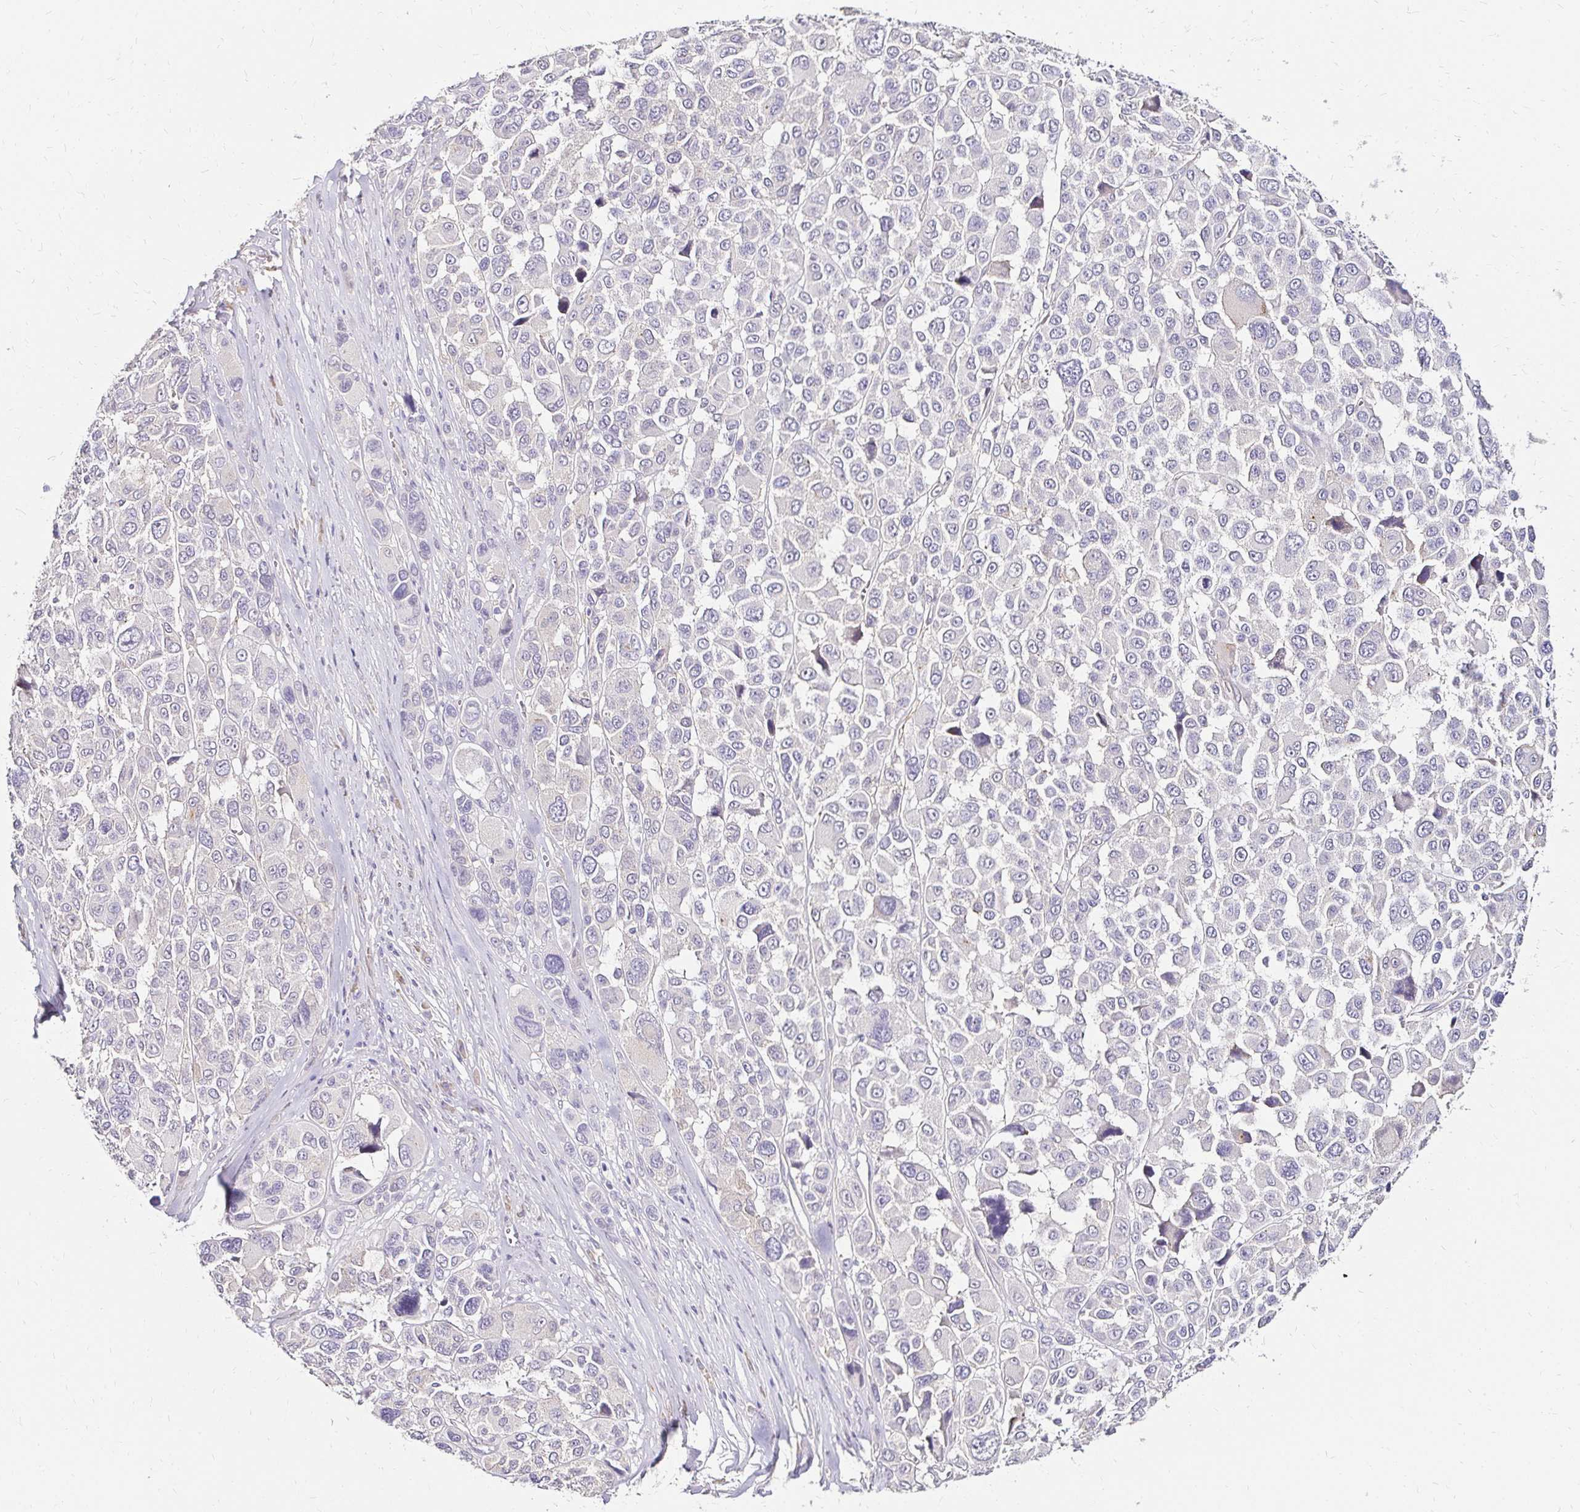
{"staining": {"intensity": "negative", "quantity": "none", "location": "none"}, "tissue": "melanoma", "cell_type": "Tumor cells", "image_type": "cancer", "snomed": [{"axis": "morphology", "description": "Malignant melanoma, NOS"}, {"axis": "topography", "description": "Skin"}], "caption": "The image shows no significant expression in tumor cells of malignant melanoma.", "gene": "PRIMA1", "patient": {"sex": "female", "age": 66}}